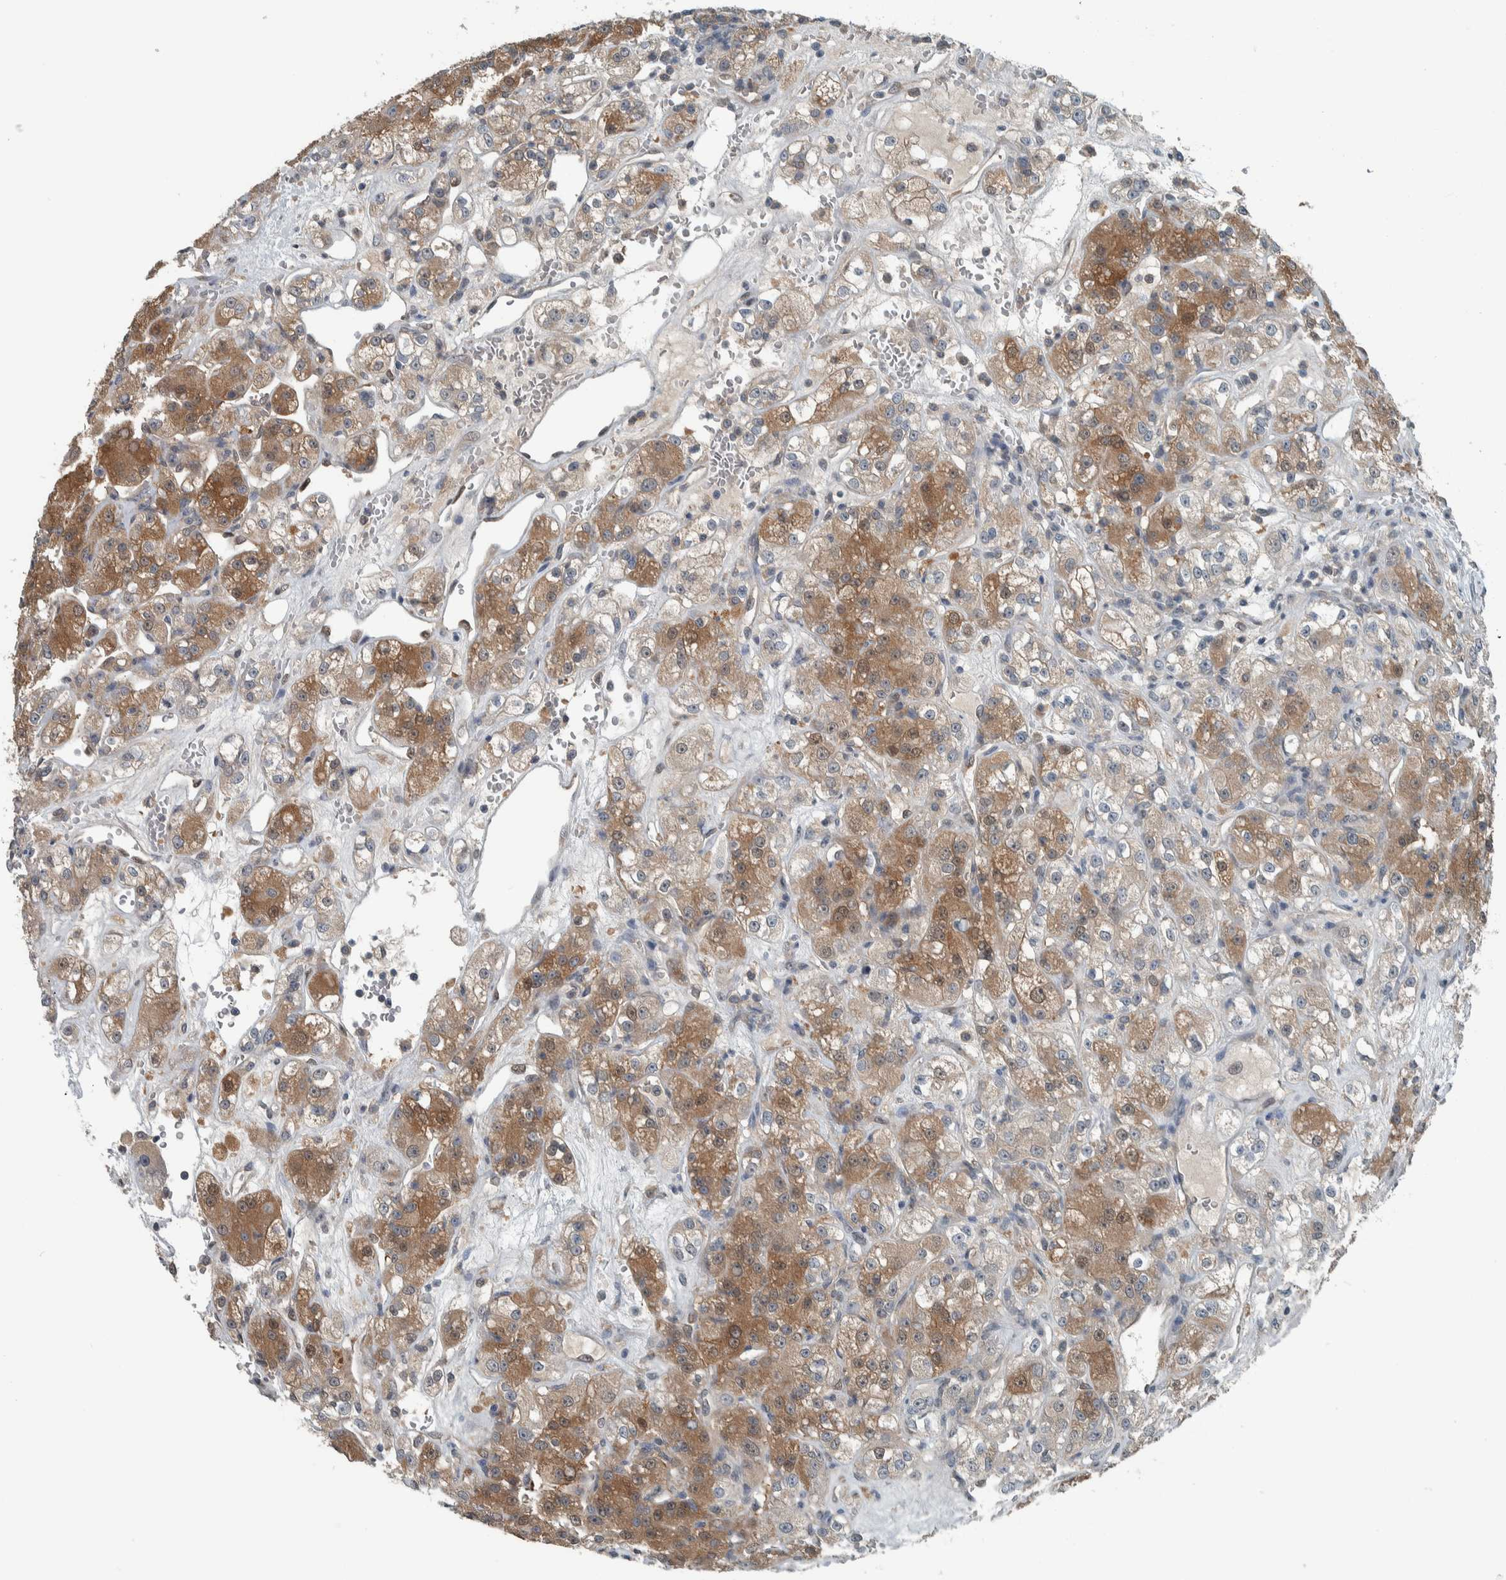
{"staining": {"intensity": "moderate", "quantity": ">75%", "location": "cytoplasmic/membranous,nuclear"}, "tissue": "renal cancer", "cell_type": "Tumor cells", "image_type": "cancer", "snomed": [{"axis": "morphology", "description": "Normal tissue, NOS"}, {"axis": "morphology", "description": "Adenocarcinoma, NOS"}, {"axis": "topography", "description": "Kidney"}], "caption": "Approximately >75% of tumor cells in human renal cancer (adenocarcinoma) display moderate cytoplasmic/membranous and nuclear protein expression as visualized by brown immunohistochemical staining.", "gene": "ALAD", "patient": {"sex": "male", "age": 61}}